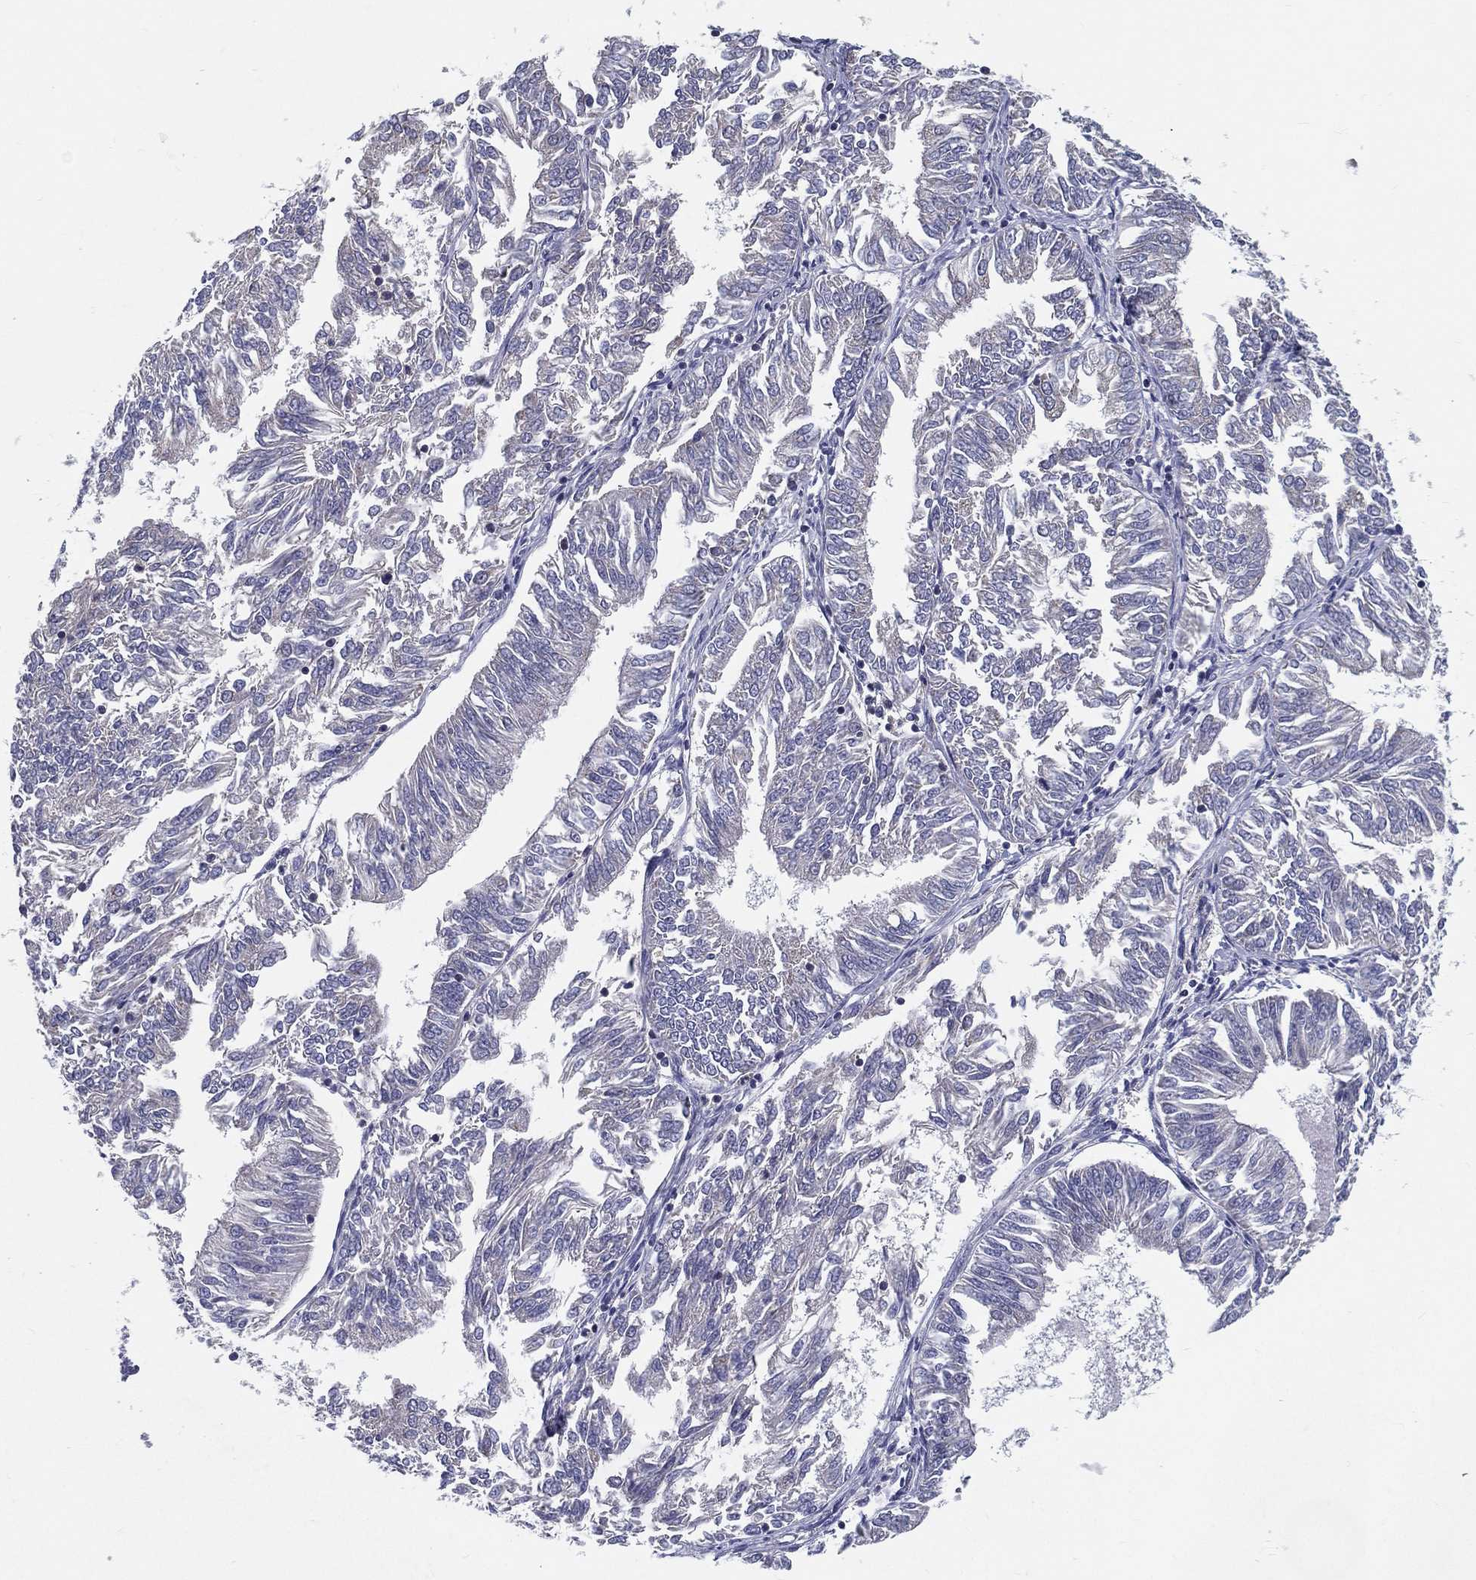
{"staining": {"intensity": "negative", "quantity": "none", "location": "none"}, "tissue": "endometrial cancer", "cell_type": "Tumor cells", "image_type": "cancer", "snomed": [{"axis": "morphology", "description": "Adenocarcinoma, NOS"}, {"axis": "topography", "description": "Endometrium"}], "caption": "Endometrial cancer stained for a protein using immunohistochemistry reveals no staining tumor cells.", "gene": "PCSK1", "patient": {"sex": "female", "age": 58}}